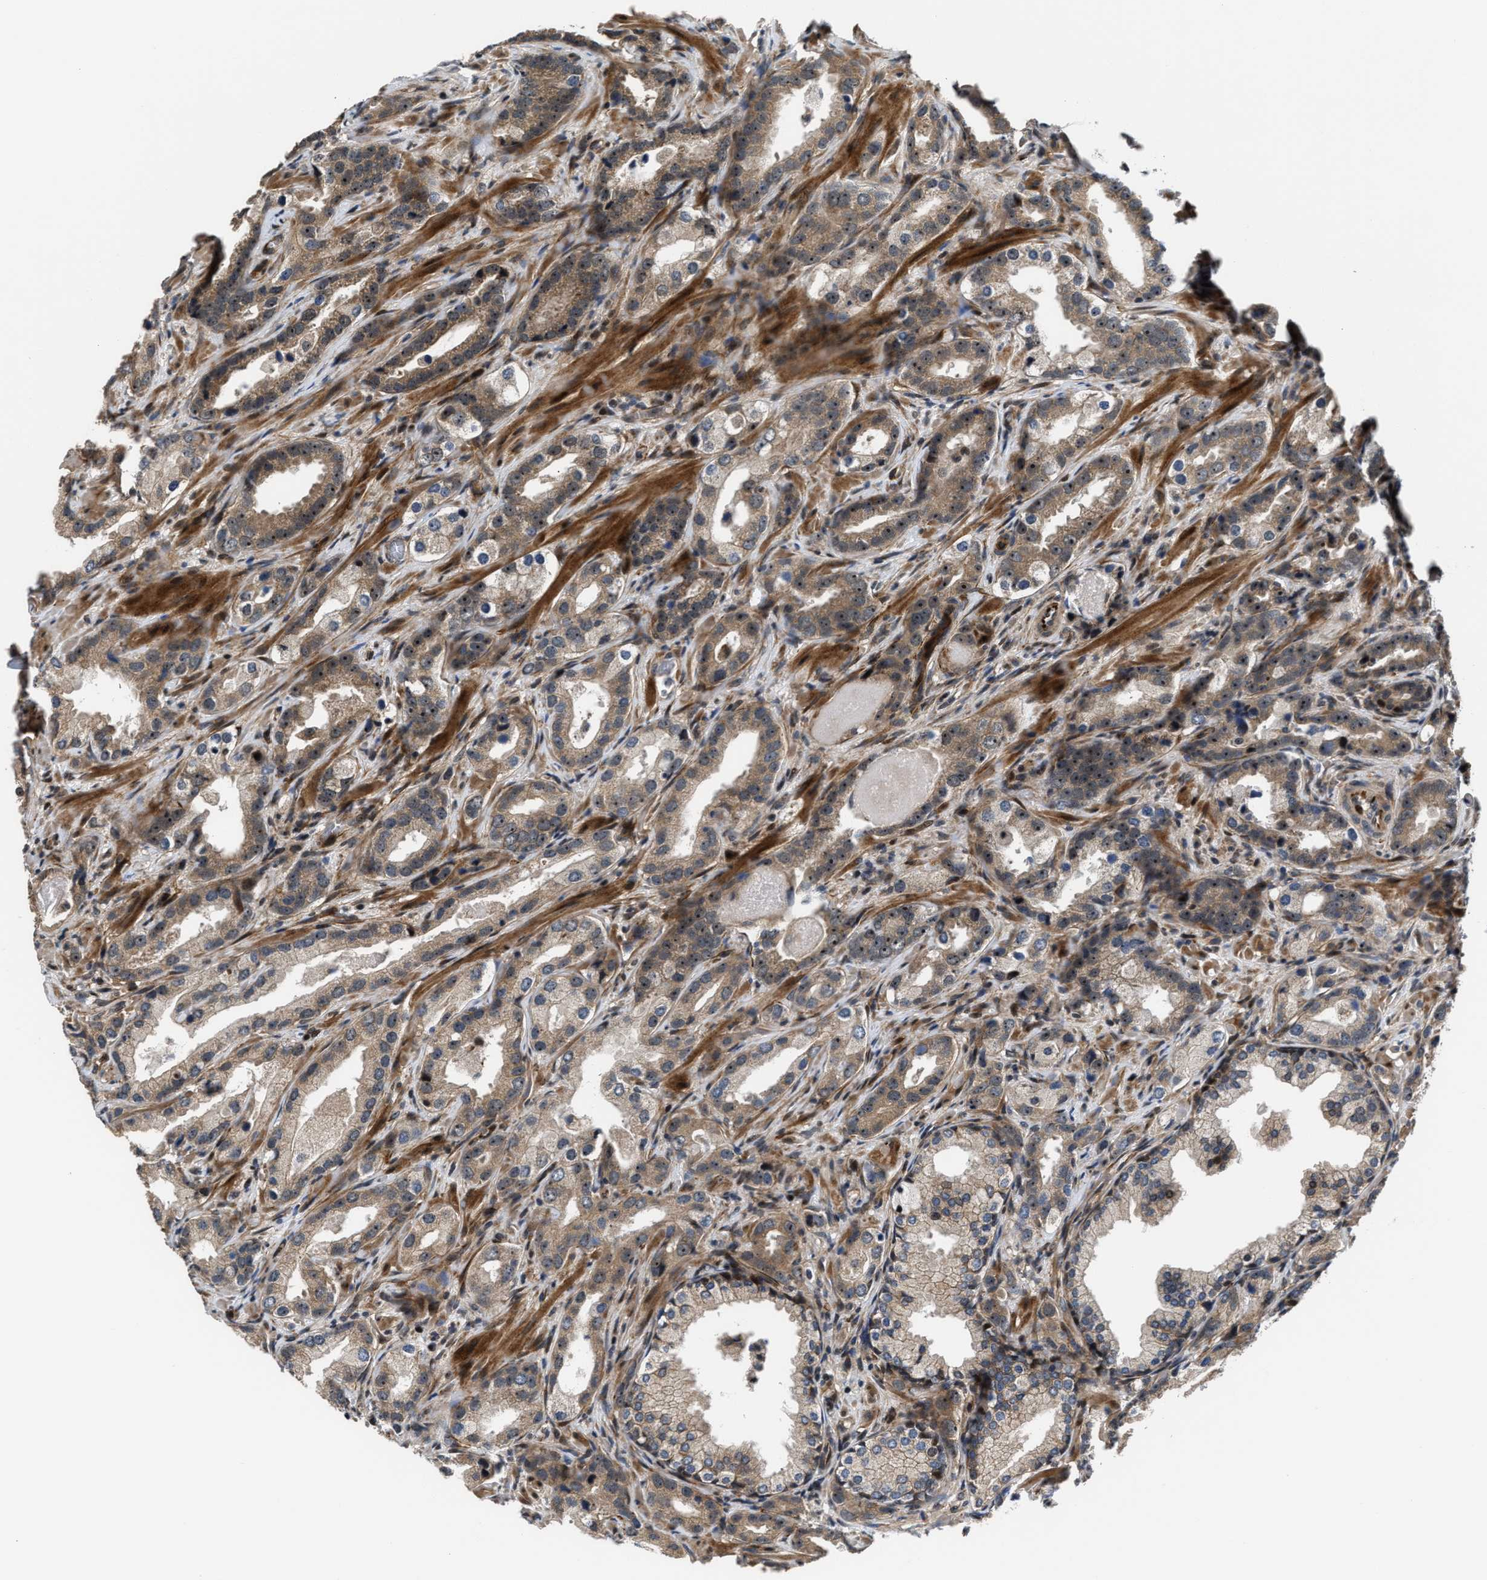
{"staining": {"intensity": "moderate", "quantity": ">75%", "location": "cytoplasmic/membranous,nuclear"}, "tissue": "prostate cancer", "cell_type": "Tumor cells", "image_type": "cancer", "snomed": [{"axis": "morphology", "description": "Adenocarcinoma, High grade"}, {"axis": "topography", "description": "Prostate"}], "caption": "Prostate high-grade adenocarcinoma stained with DAB immunohistochemistry (IHC) reveals medium levels of moderate cytoplasmic/membranous and nuclear staining in about >75% of tumor cells.", "gene": "ALDH3A2", "patient": {"sex": "male", "age": 63}}